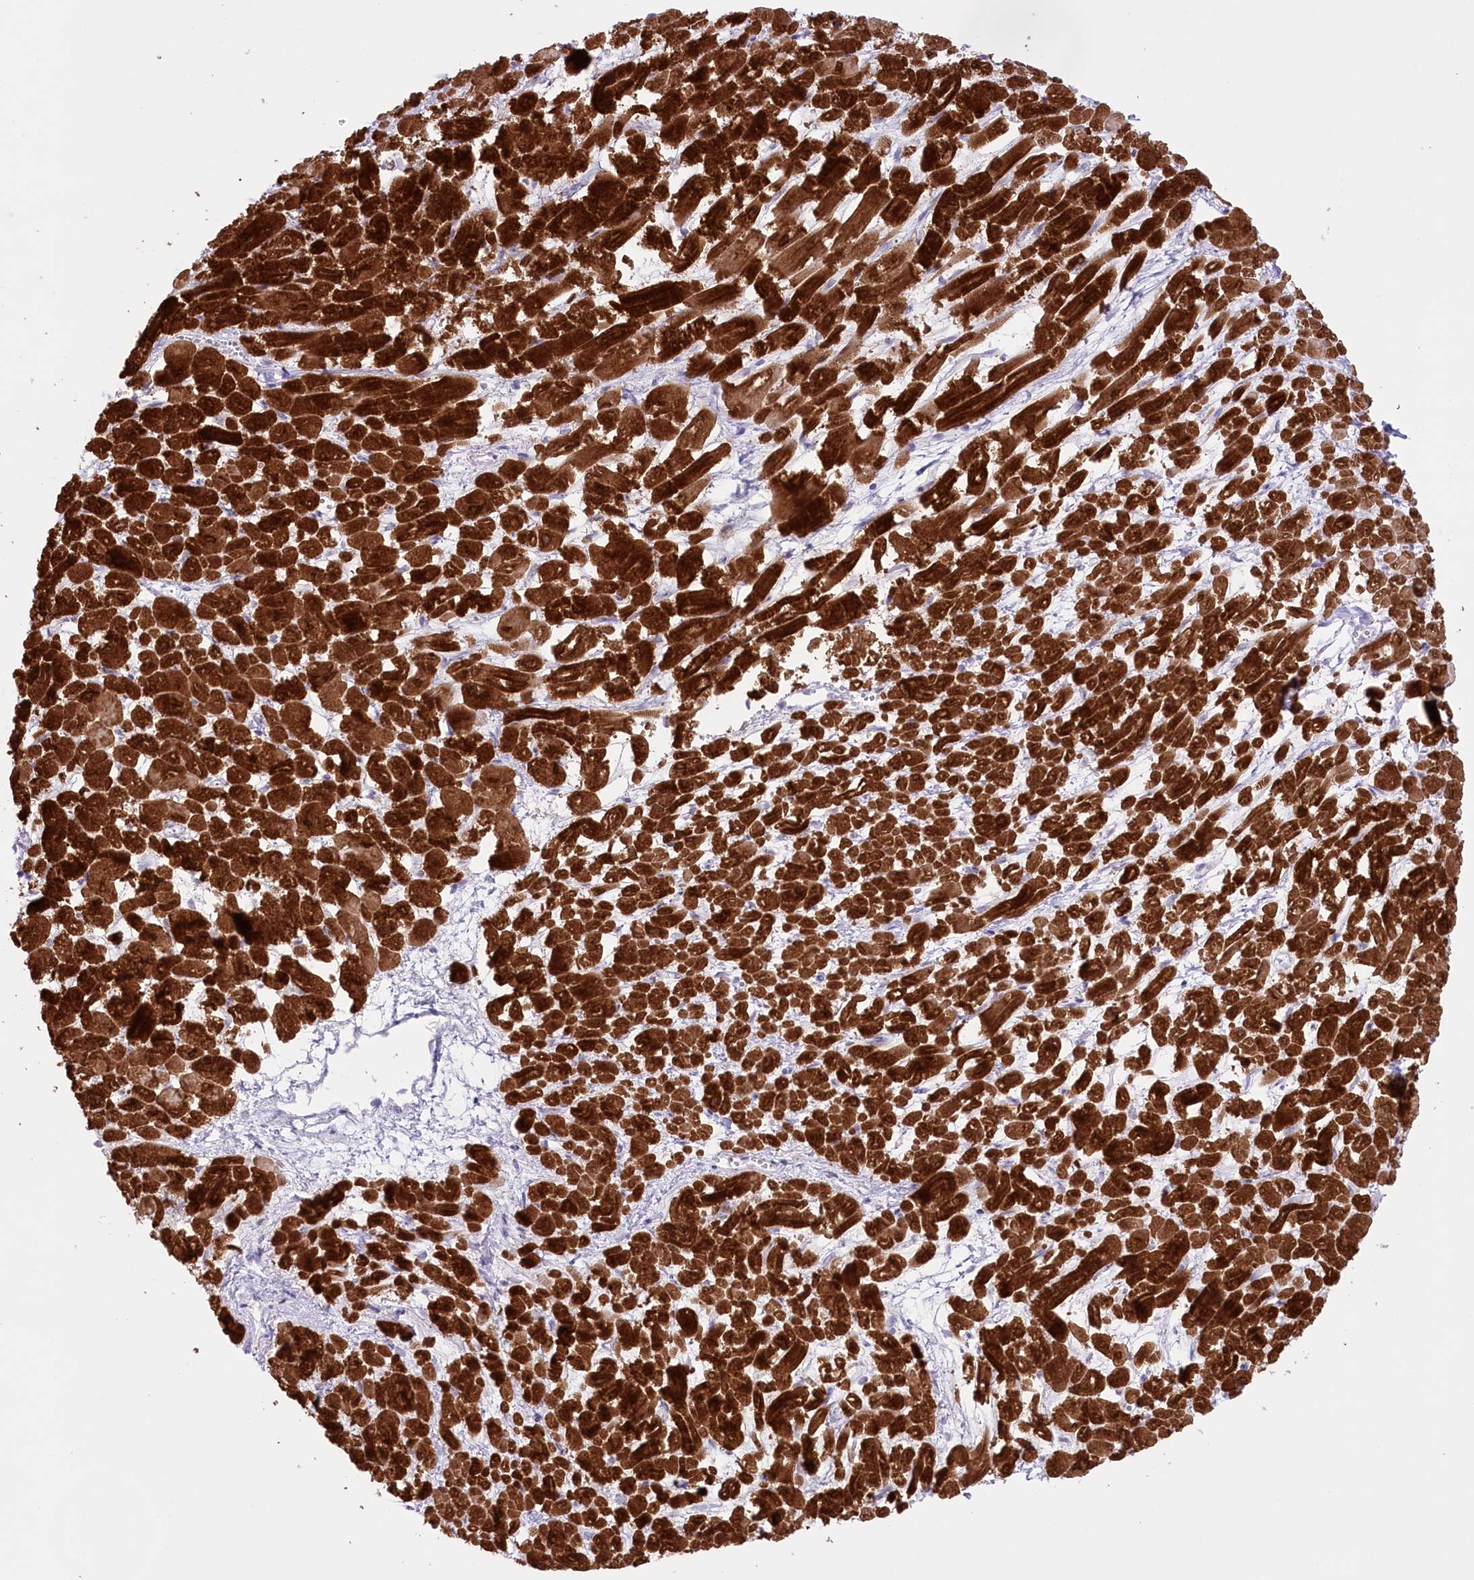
{"staining": {"intensity": "strong", "quantity": ">75%", "location": "cytoplasmic/membranous"}, "tissue": "heart muscle", "cell_type": "Cardiomyocytes", "image_type": "normal", "snomed": [{"axis": "morphology", "description": "Normal tissue, NOS"}, {"axis": "topography", "description": "Heart"}], "caption": "This micrograph exhibits IHC staining of benign heart muscle, with high strong cytoplasmic/membranous expression in about >75% of cardiomyocytes.", "gene": "SLC39A10", "patient": {"sex": "male", "age": 54}}